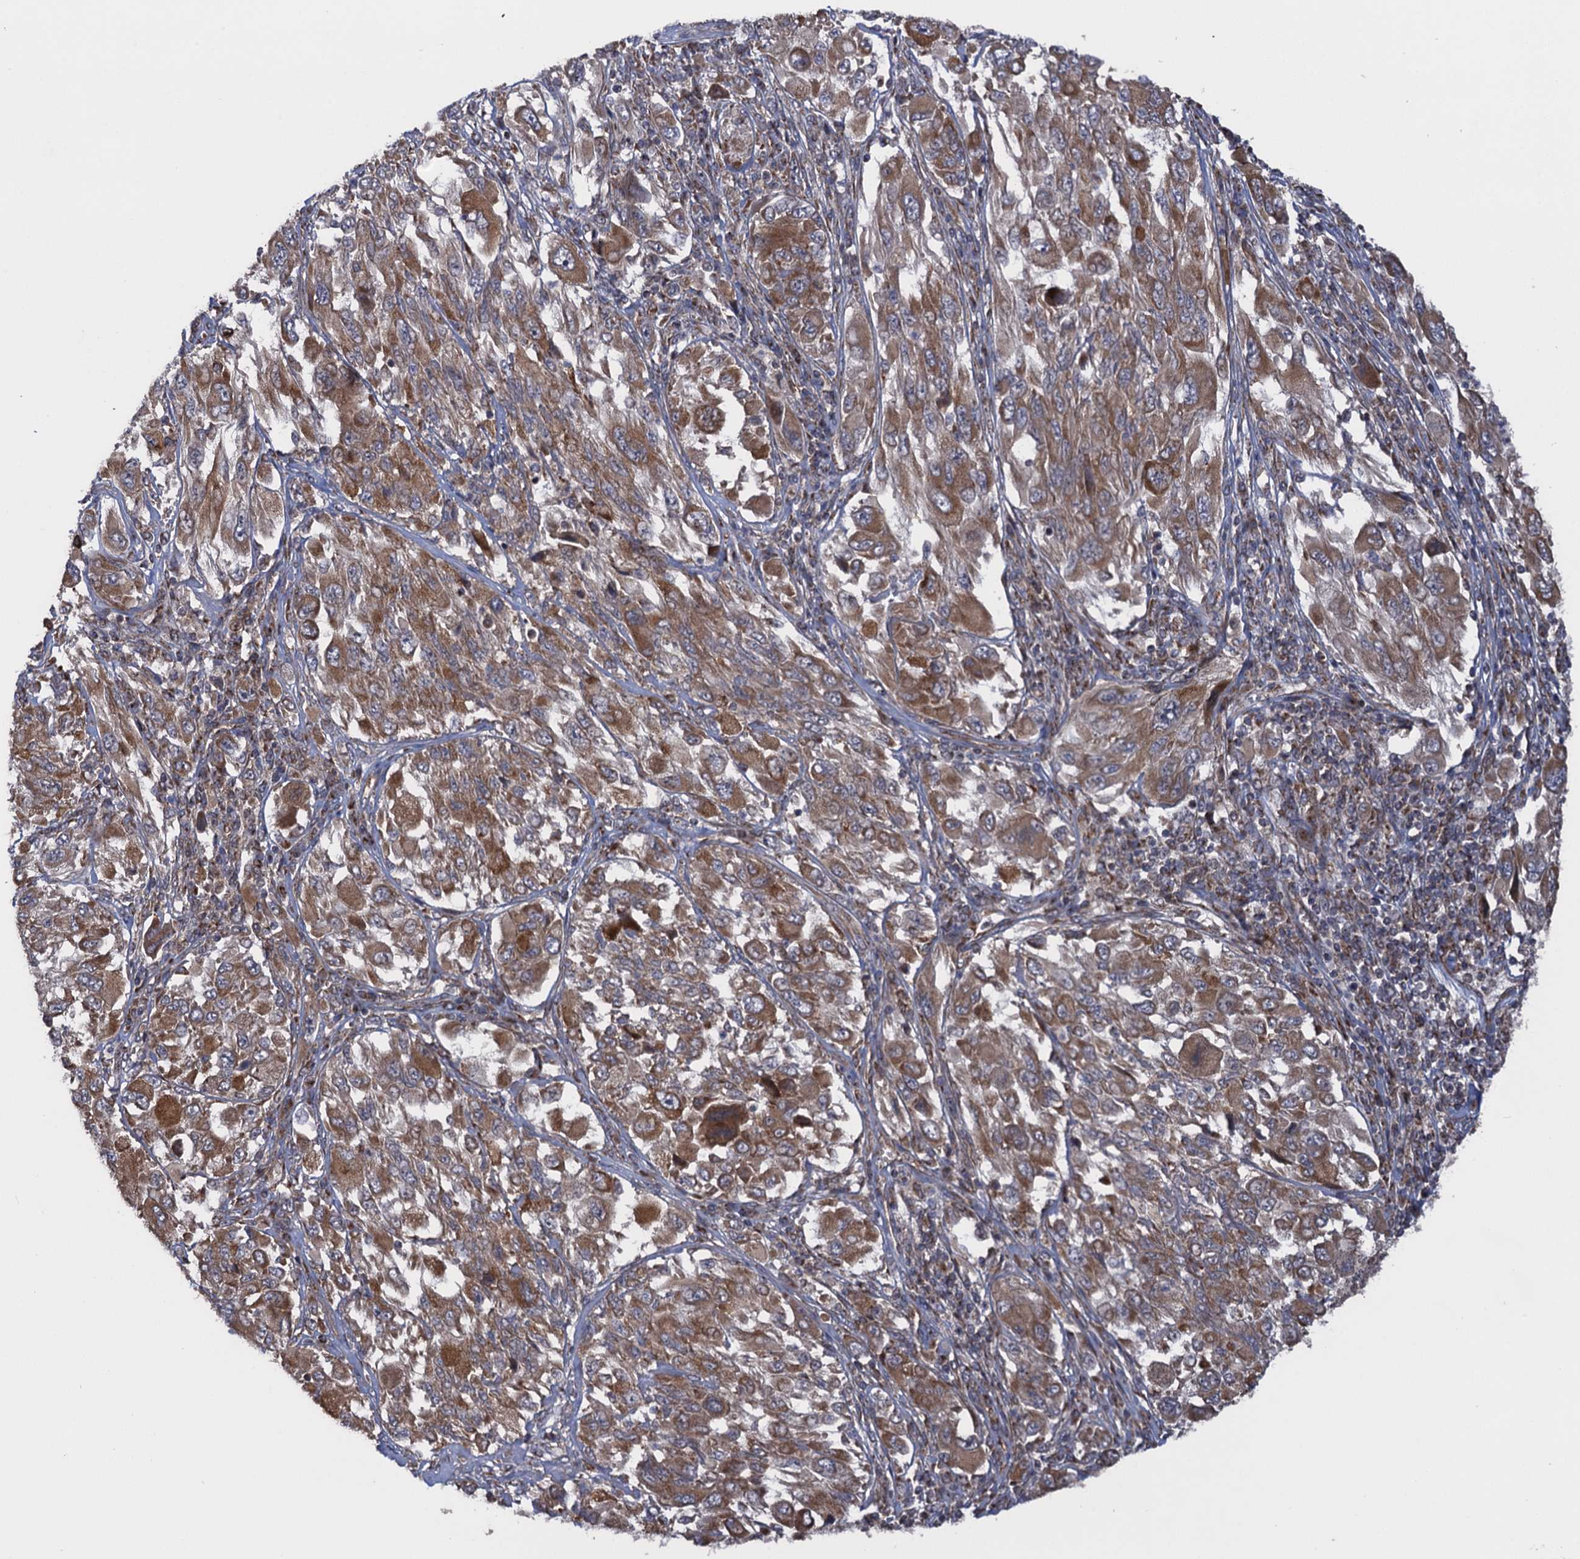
{"staining": {"intensity": "moderate", "quantity": ">75%", "location": "cytoplasmic/membranous"}, "tissue": "melanoma", "cell_type": "Tumor cells", "image_type": "cancer", "snomed": [{"axis": "morphology", "description": "Malignant melanoma, NOS"}, {"axis": "topography", "description": "Skin"}], "caption": "A brown stain highlights moderate cytoplasmic/membranous positivity of a protein in human melanoma tumor cells.", "gene": "HAUS1", "patient": {"sex": "female", "age": 91}}